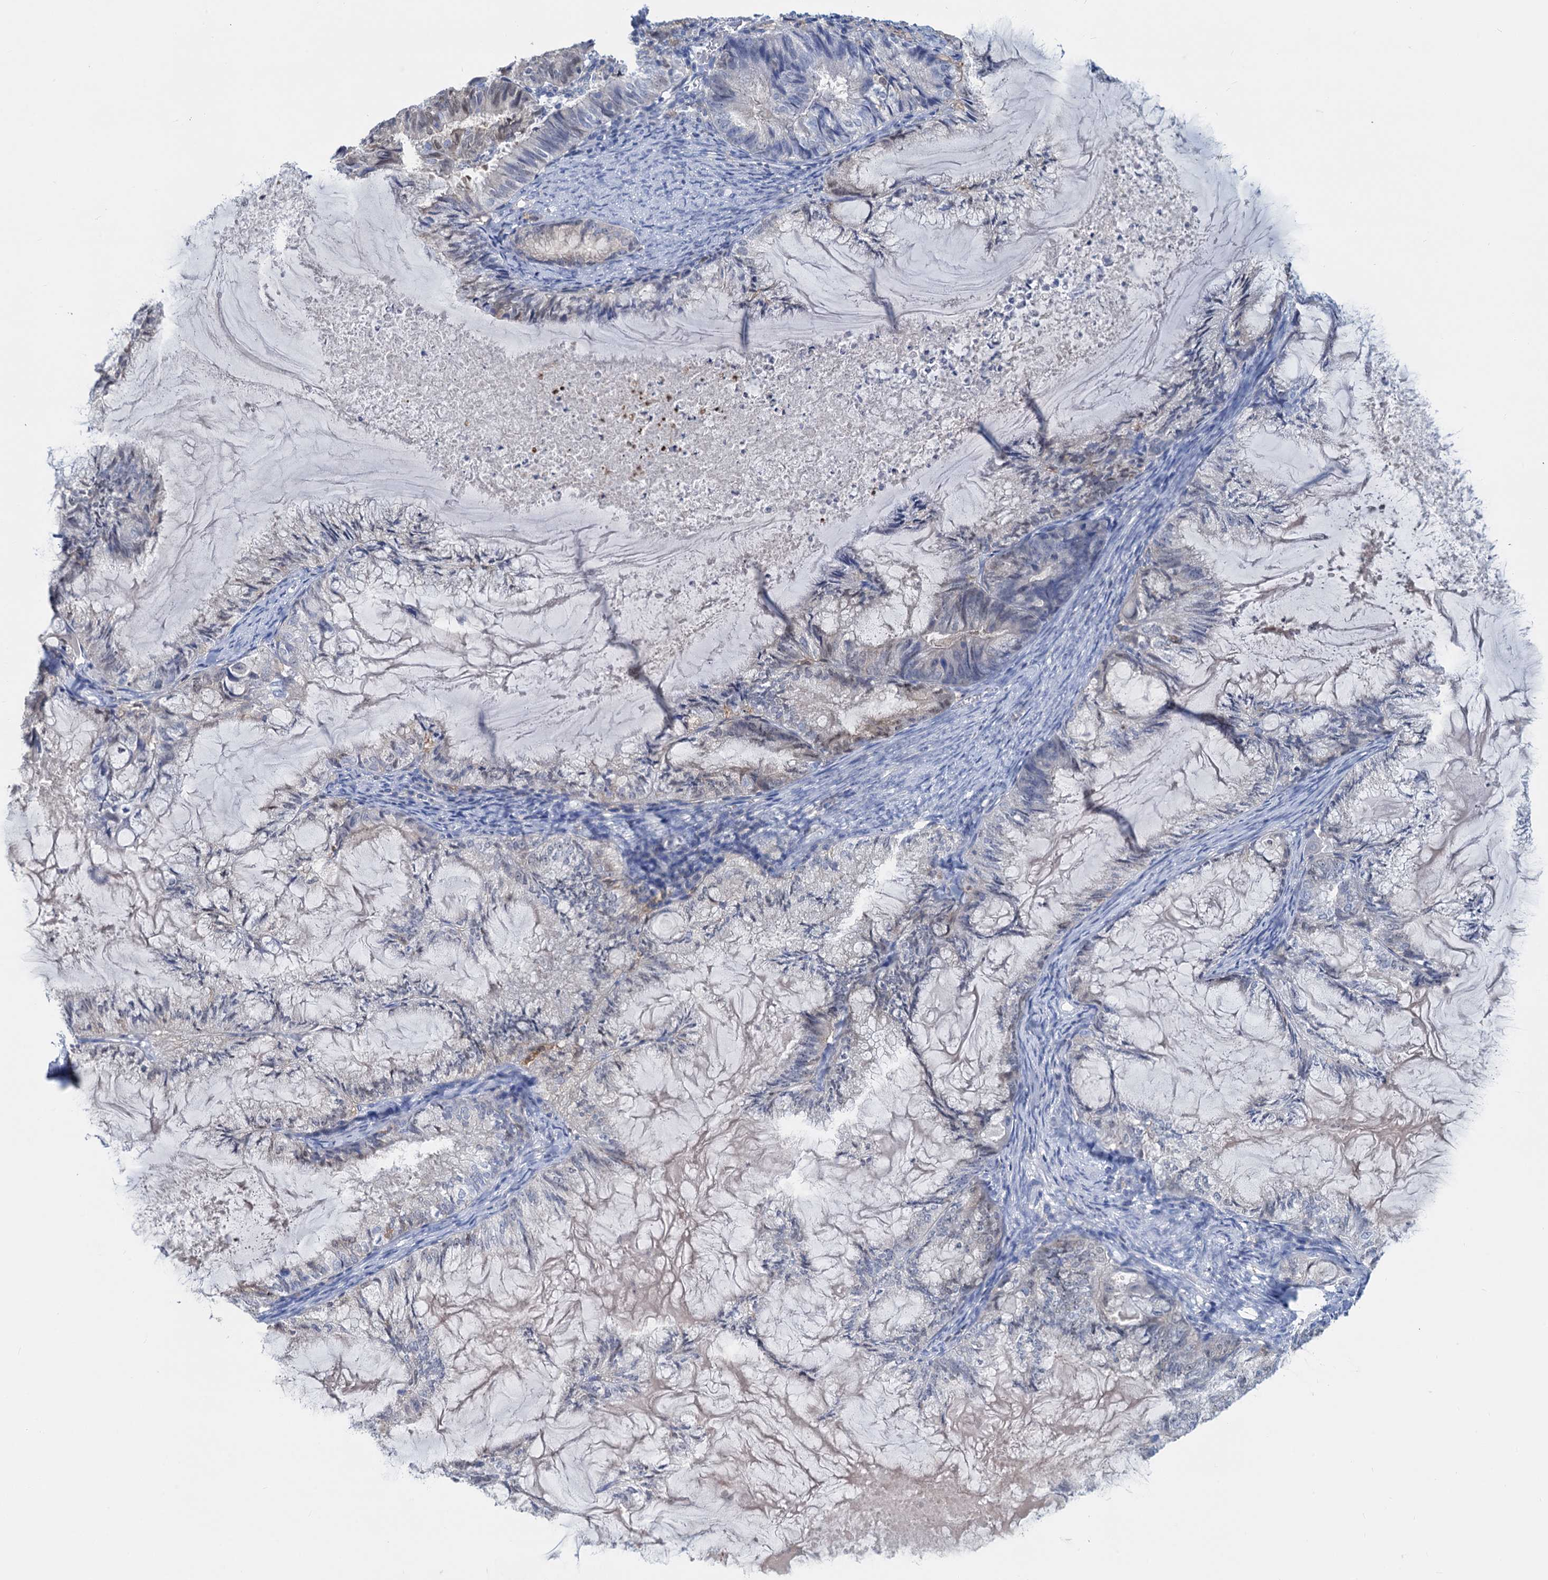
{"staining": {"intensity": "negative", "quantity": "none", "location": "none"}, "tissue": "endometrial cancer", "cell_type": "Tumor cells", "image_type": "cancer", "snomed": [{"axis": "morphology", "description": "Adenocarcinoma, NOS"}, {"axis": "topography", "description": "Endometrium"}], "caption": "Immunohistochemistry (IHC) of human adenocarcinoma (endometrial) exhibits no positivity in tumor cells. (Brightfield microscopy of DAB (3,3'-diaminobenzidine) IHC at high magnification).", "gene": "FAH", "patient": {"sex": "female", "age": 86}}